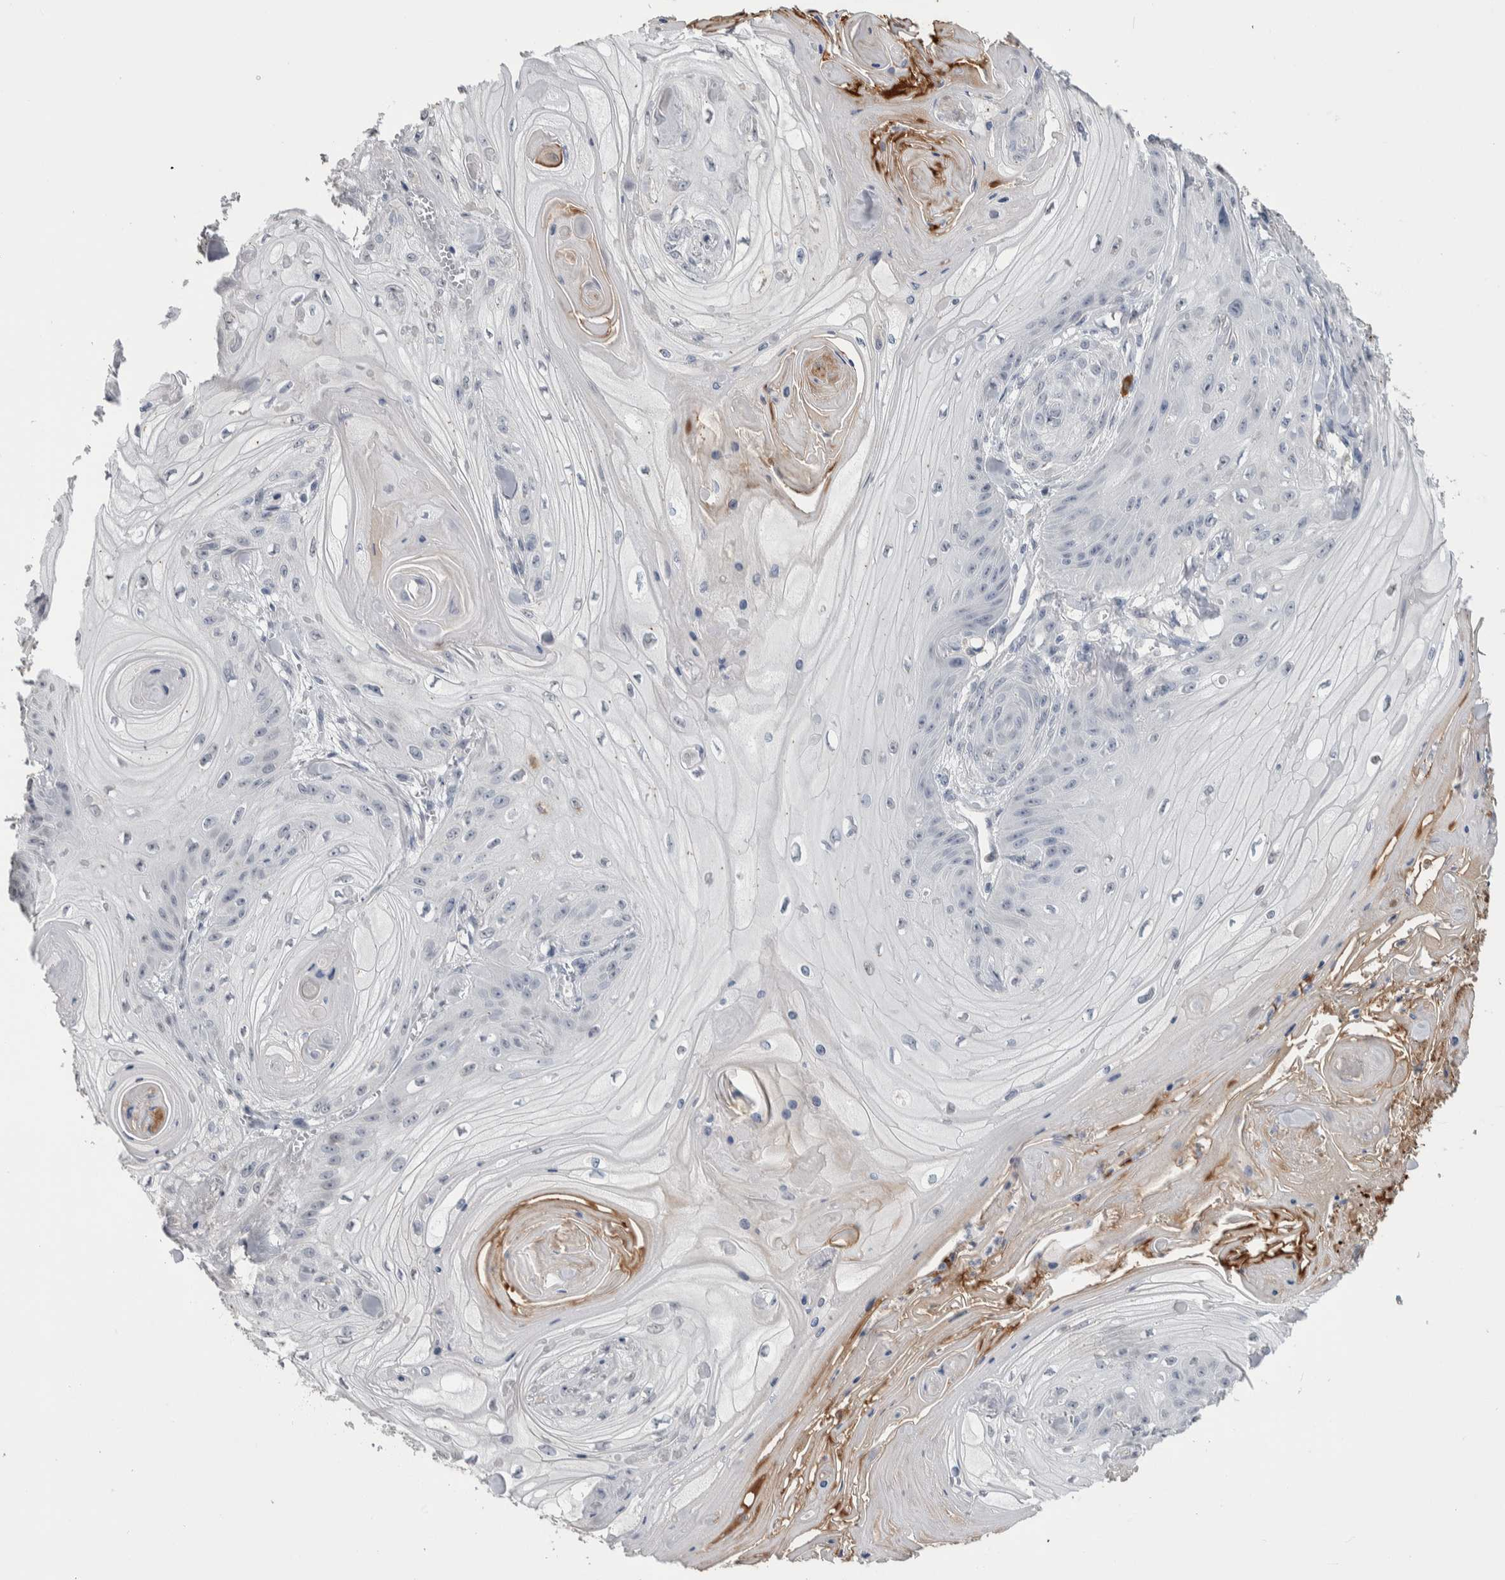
{"staining": {"intensity": "weak", "quantity": "<25%", "location": "nuclear"}, "tissue": "skin cancer", "cell_type": "Tumor cells", "image_type": "cancer", "snomed": [{"axis": "morphology", "description": "Squamous cell carcinoma, NOS"}, {"axis": "topography", "description": "Skin"}], "caption": "High power microscopy photomicrograph of an immunohistochemistry photomicrograph of skin squamous cell carcinoma, revealing no significant expression in tumor cells. Nuclei are stained in blue.", "gene": "TMEM102", "patient": {"sex": "male", "age": 74}}